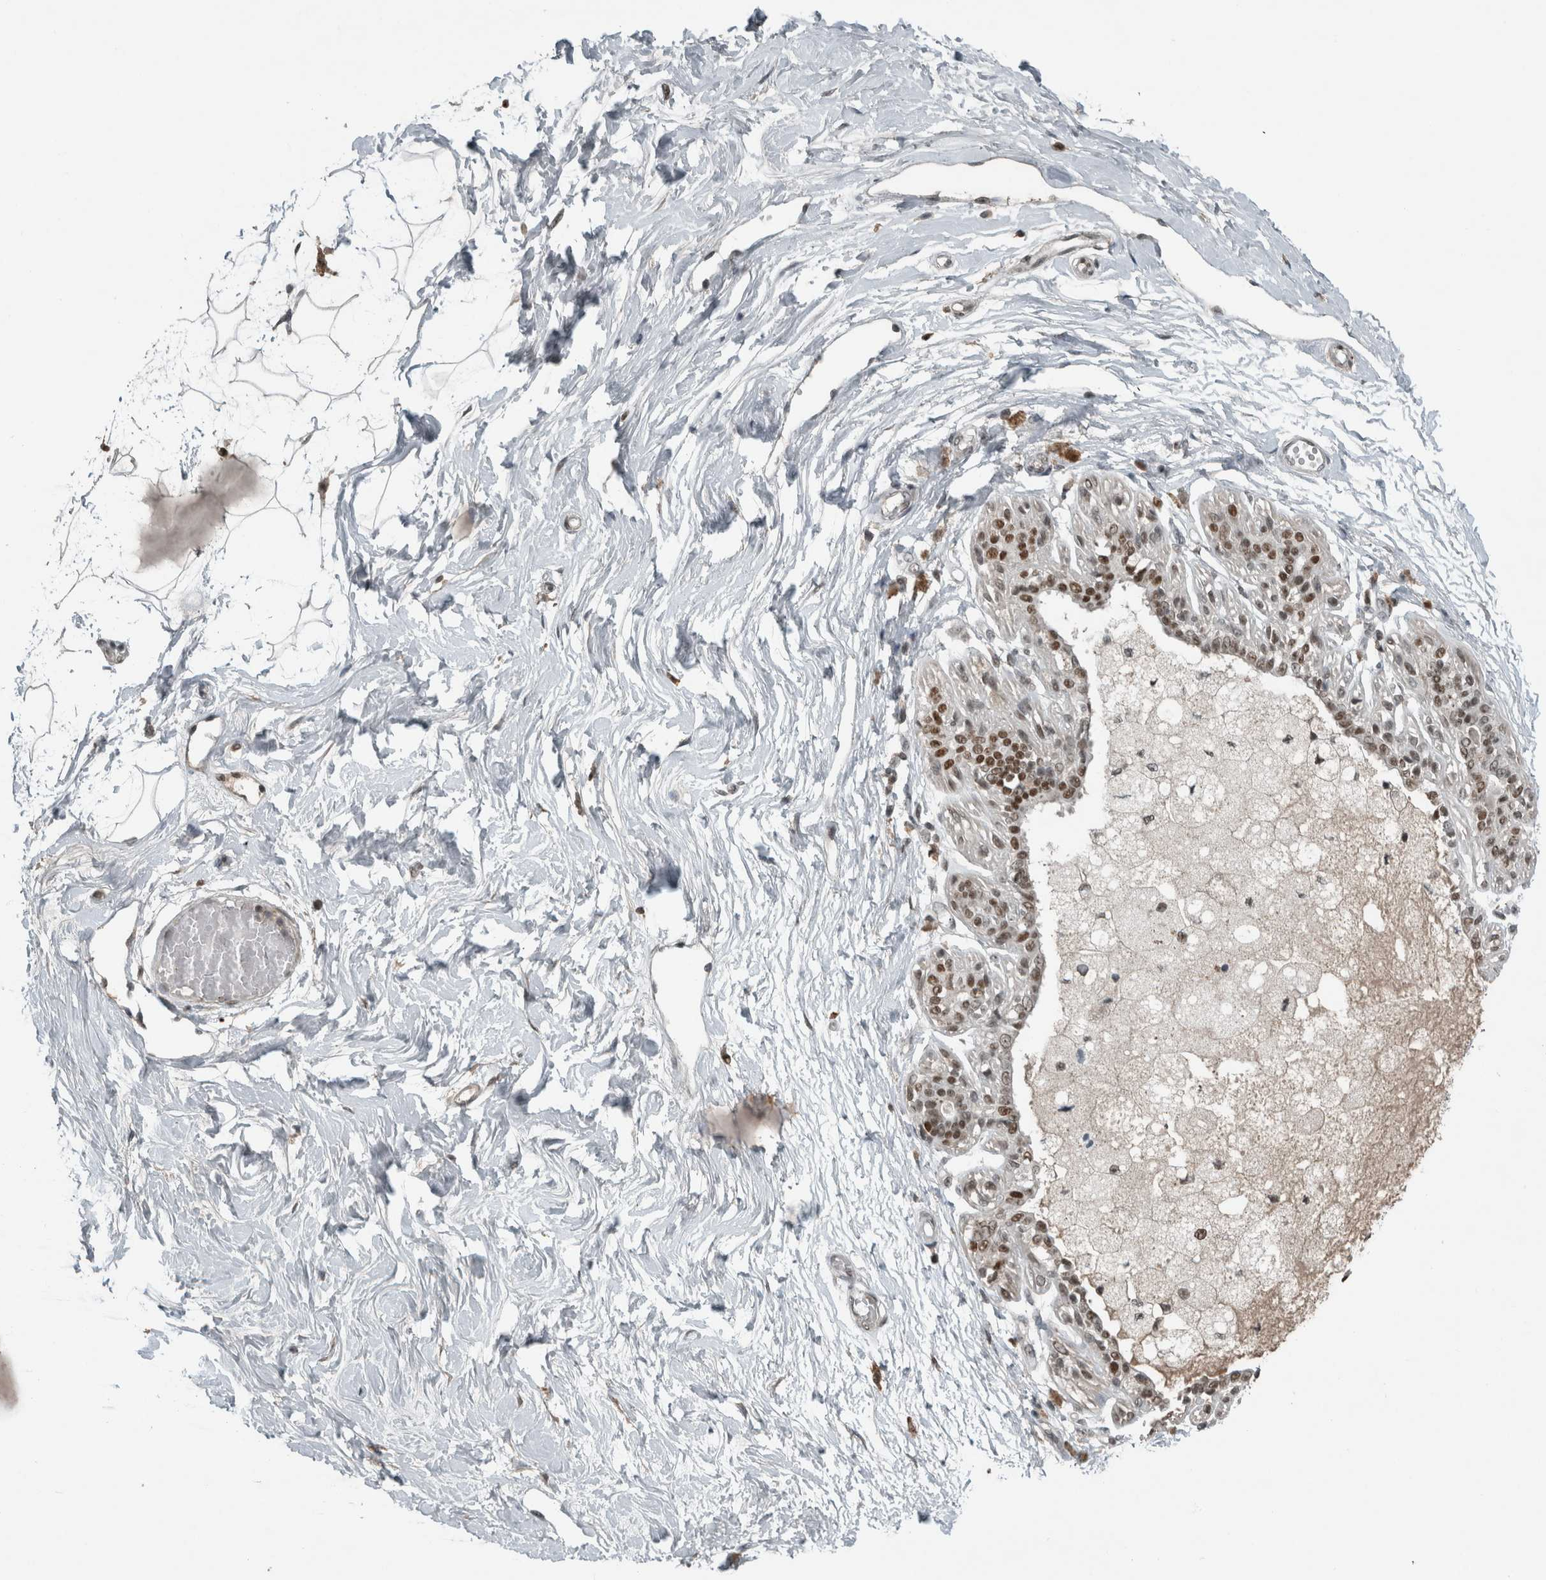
{"staining": {"intensity": "weak", "quantity": "<25%", "location": "nuclear"}, "tissue": "breast", "cell_type": "Adipocytes", "image_type": "normal", "snomed": [{"axis": "morphology", "description": "Normal tissue, NOS"}, {"axis": "topography", "description": "Breast"}], "caption": "Immunohistochemical staining of normal human breast shows no significant expression in adipocytes. (Brightfield microscopy of DAB immunohistochemistry at high magnification).", "gene": "ZNF24", "patient": {"sex": "female", "age": 45}}